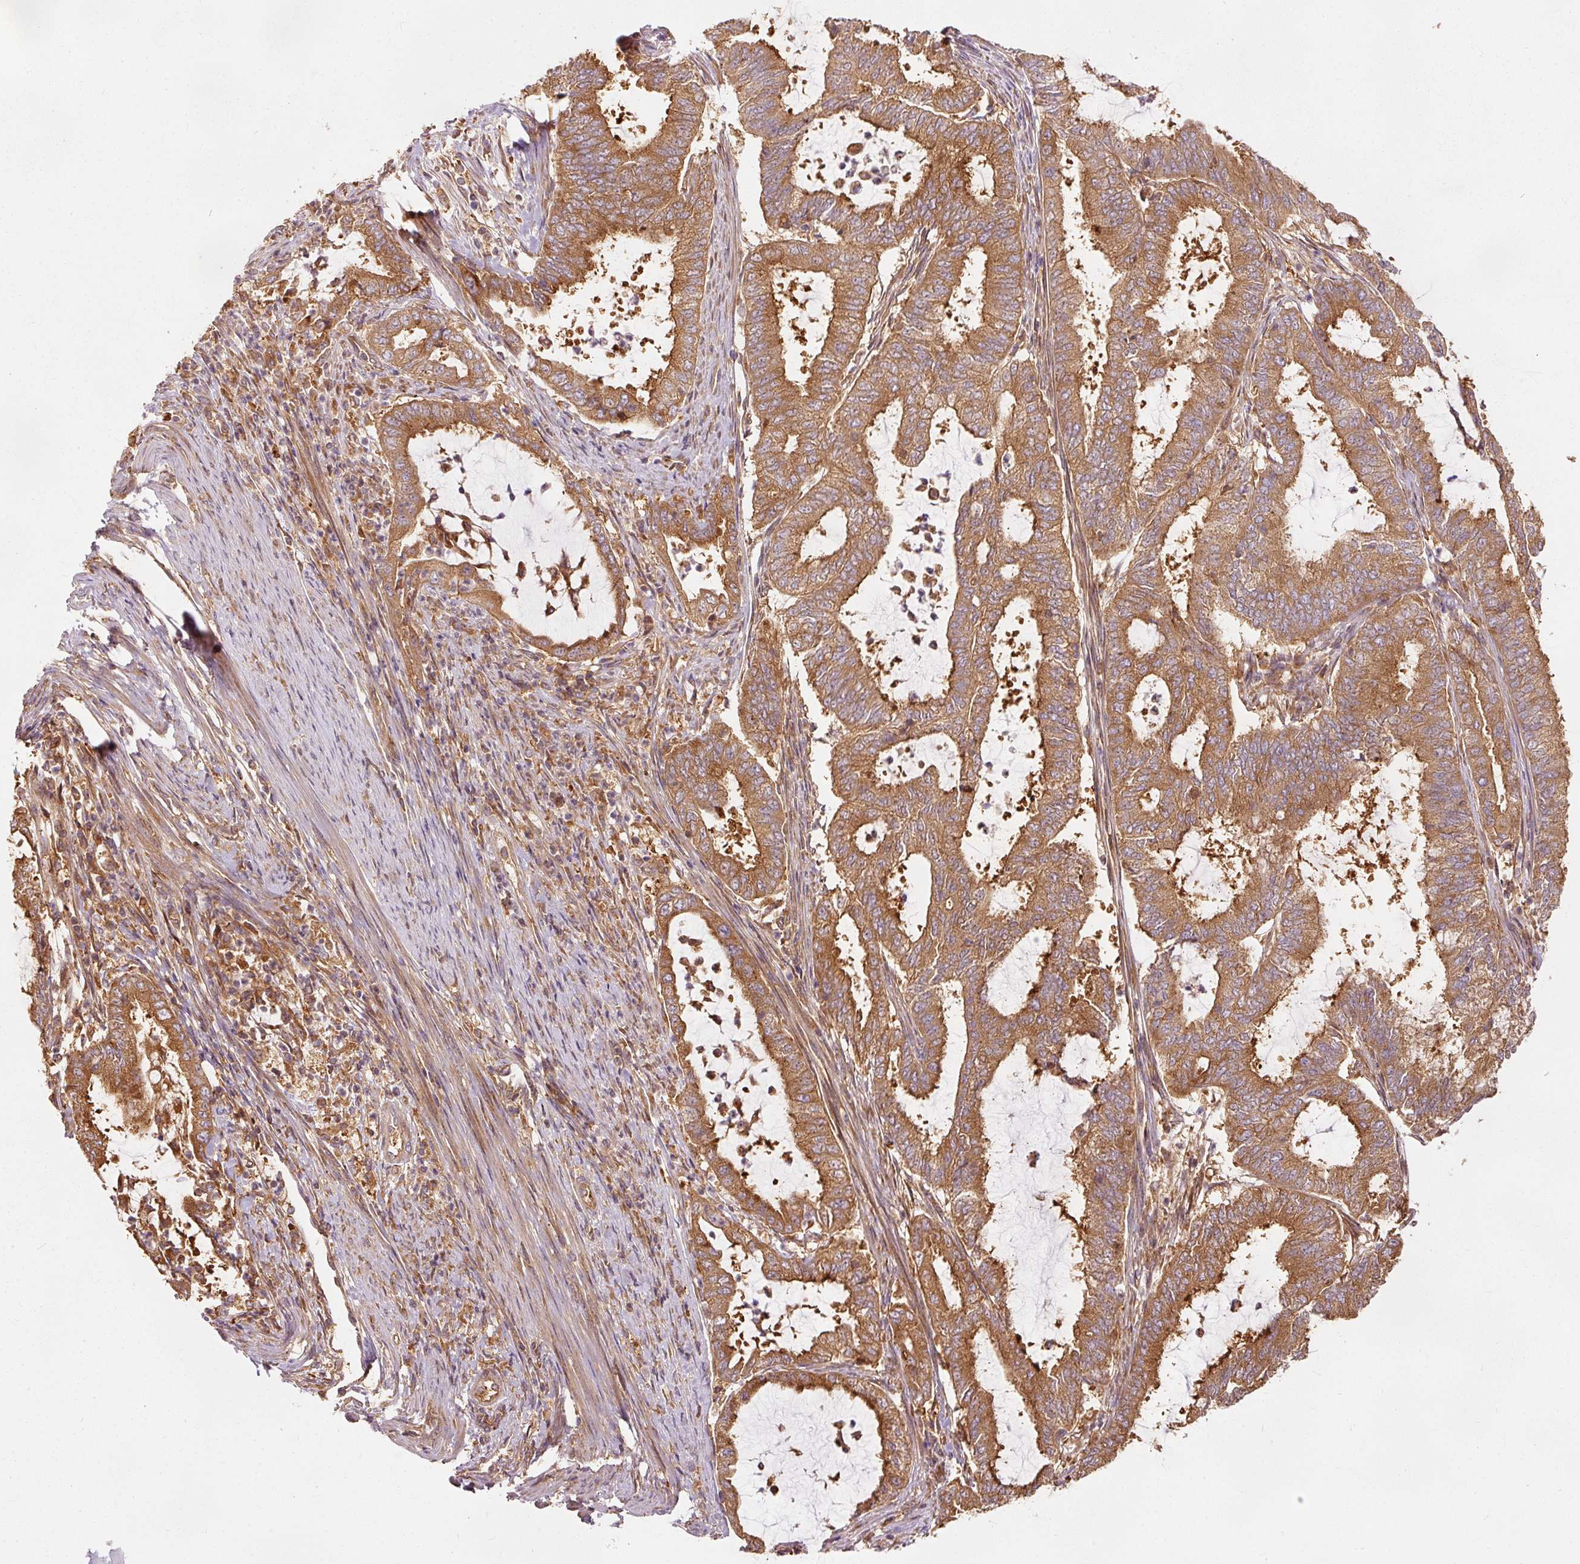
{"staining": {"intensity": "strong", "quantity": ">75%", "location": "cytoplasmic/membranous"}, "tissue": "endometrial cancer", "cell_type": "Tumor cells", "image_type": "cancer", "snomed": [{"axis": "morphology", "description": "Adenocarcinoma, NOS"}, {"axis": "topography", "description": "Endometrium"}], "caption": "Tumor cells exhibit high levels of strong cytoplasmic/membranous positivity in approximately >75% of cells in human adenocarcinoma (endometrial).", "gene": "EIF3B", "patient": {"sex": "female", "age": 51}}